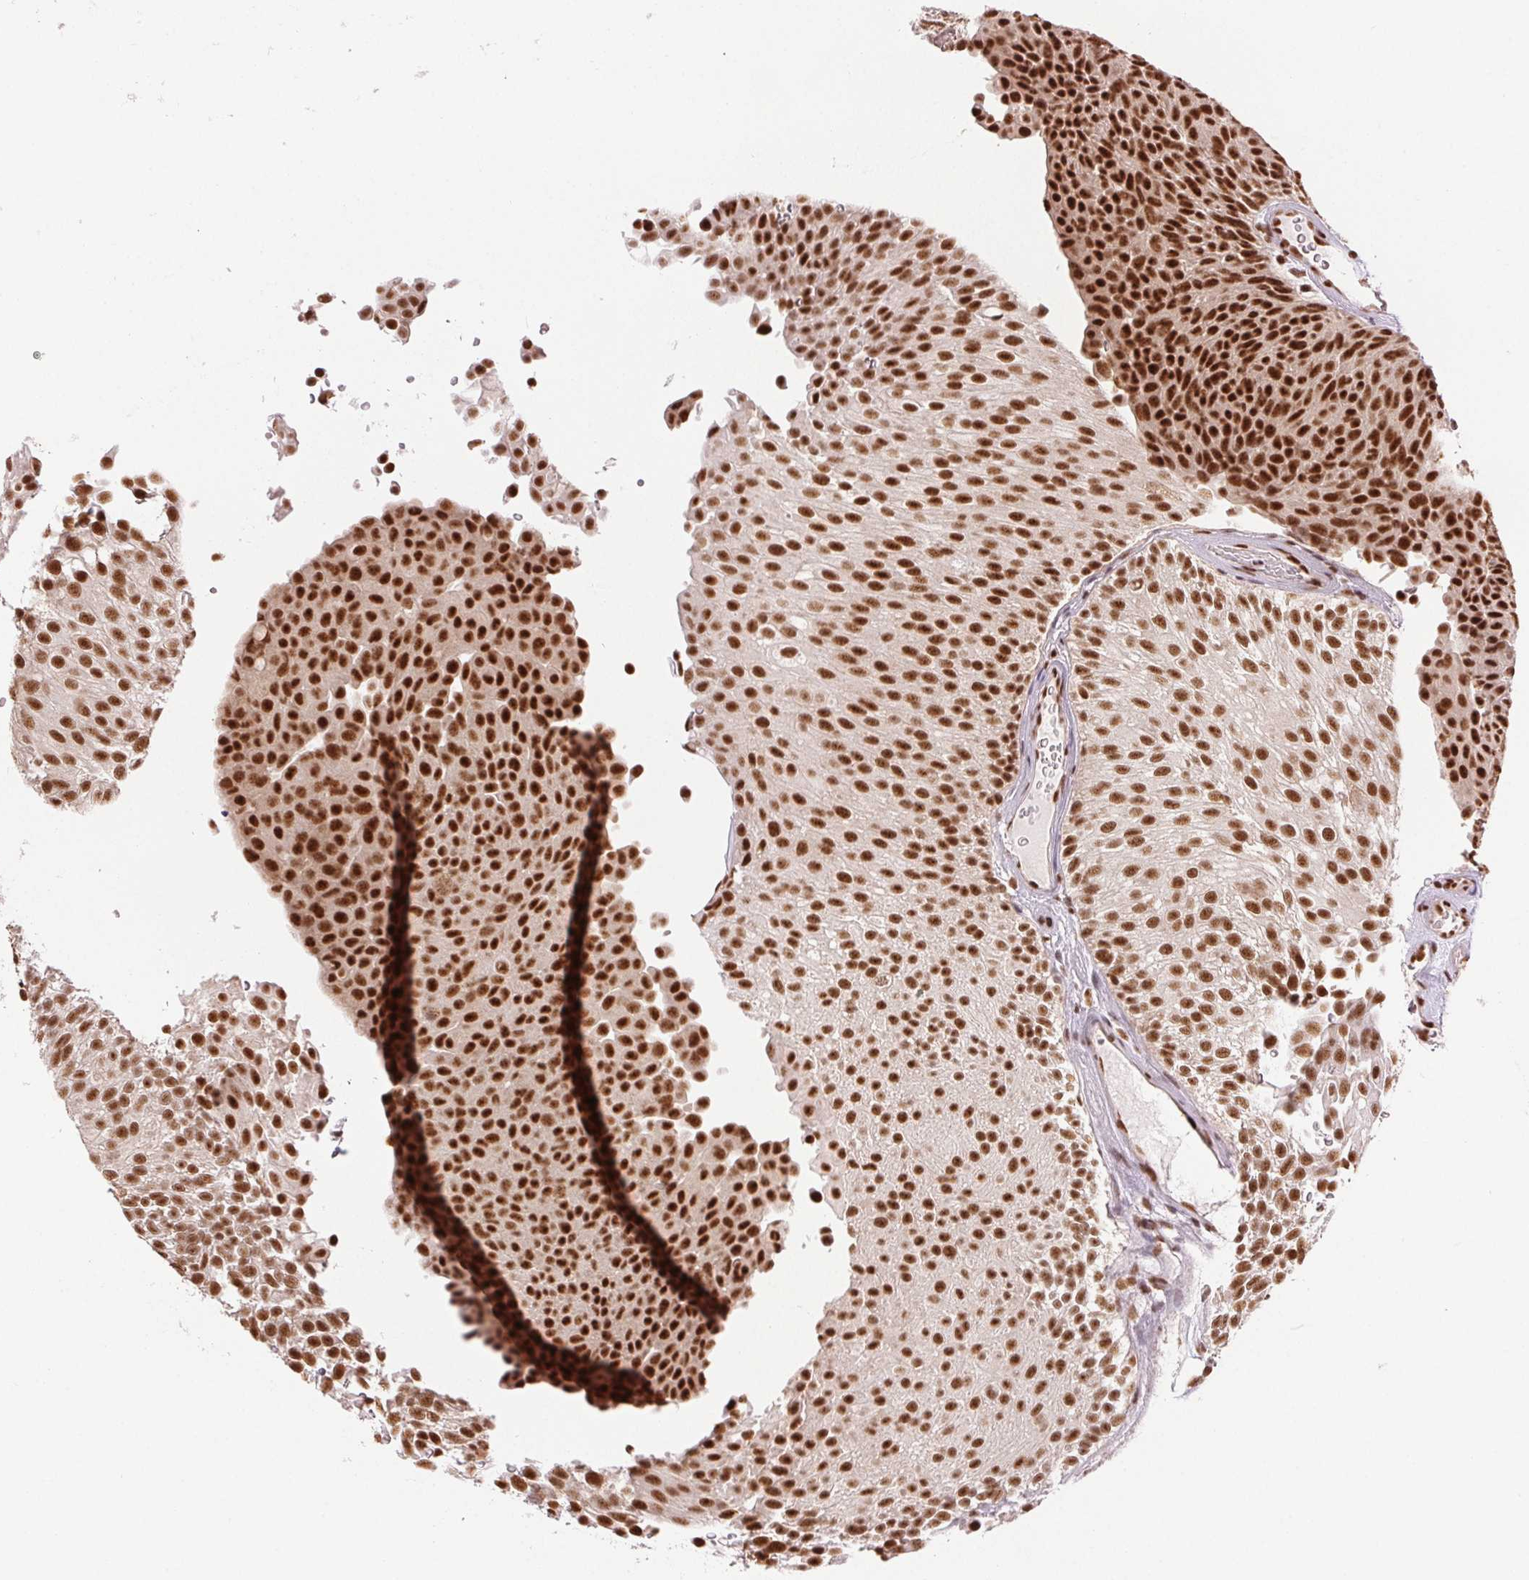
{"staining": {"intensity": "strong", "quantity": ">75%", "location": "nuclear"}, "tissue": "urothelial cancer", "cell_type": "Tumor cells", "image_type": "cancer", "snomed": [{"axis": "morphology", "description": "Urothelial carcinoma, Low grade"}, {"axis": "topography", "description": "Urinary bladder"}], "caption": "A brown stain shows strong nuclear expression of a protein in human urothelial cancer tumor cells.", "gene": "IK", "patient": {"sex": "male", "age": 78}}